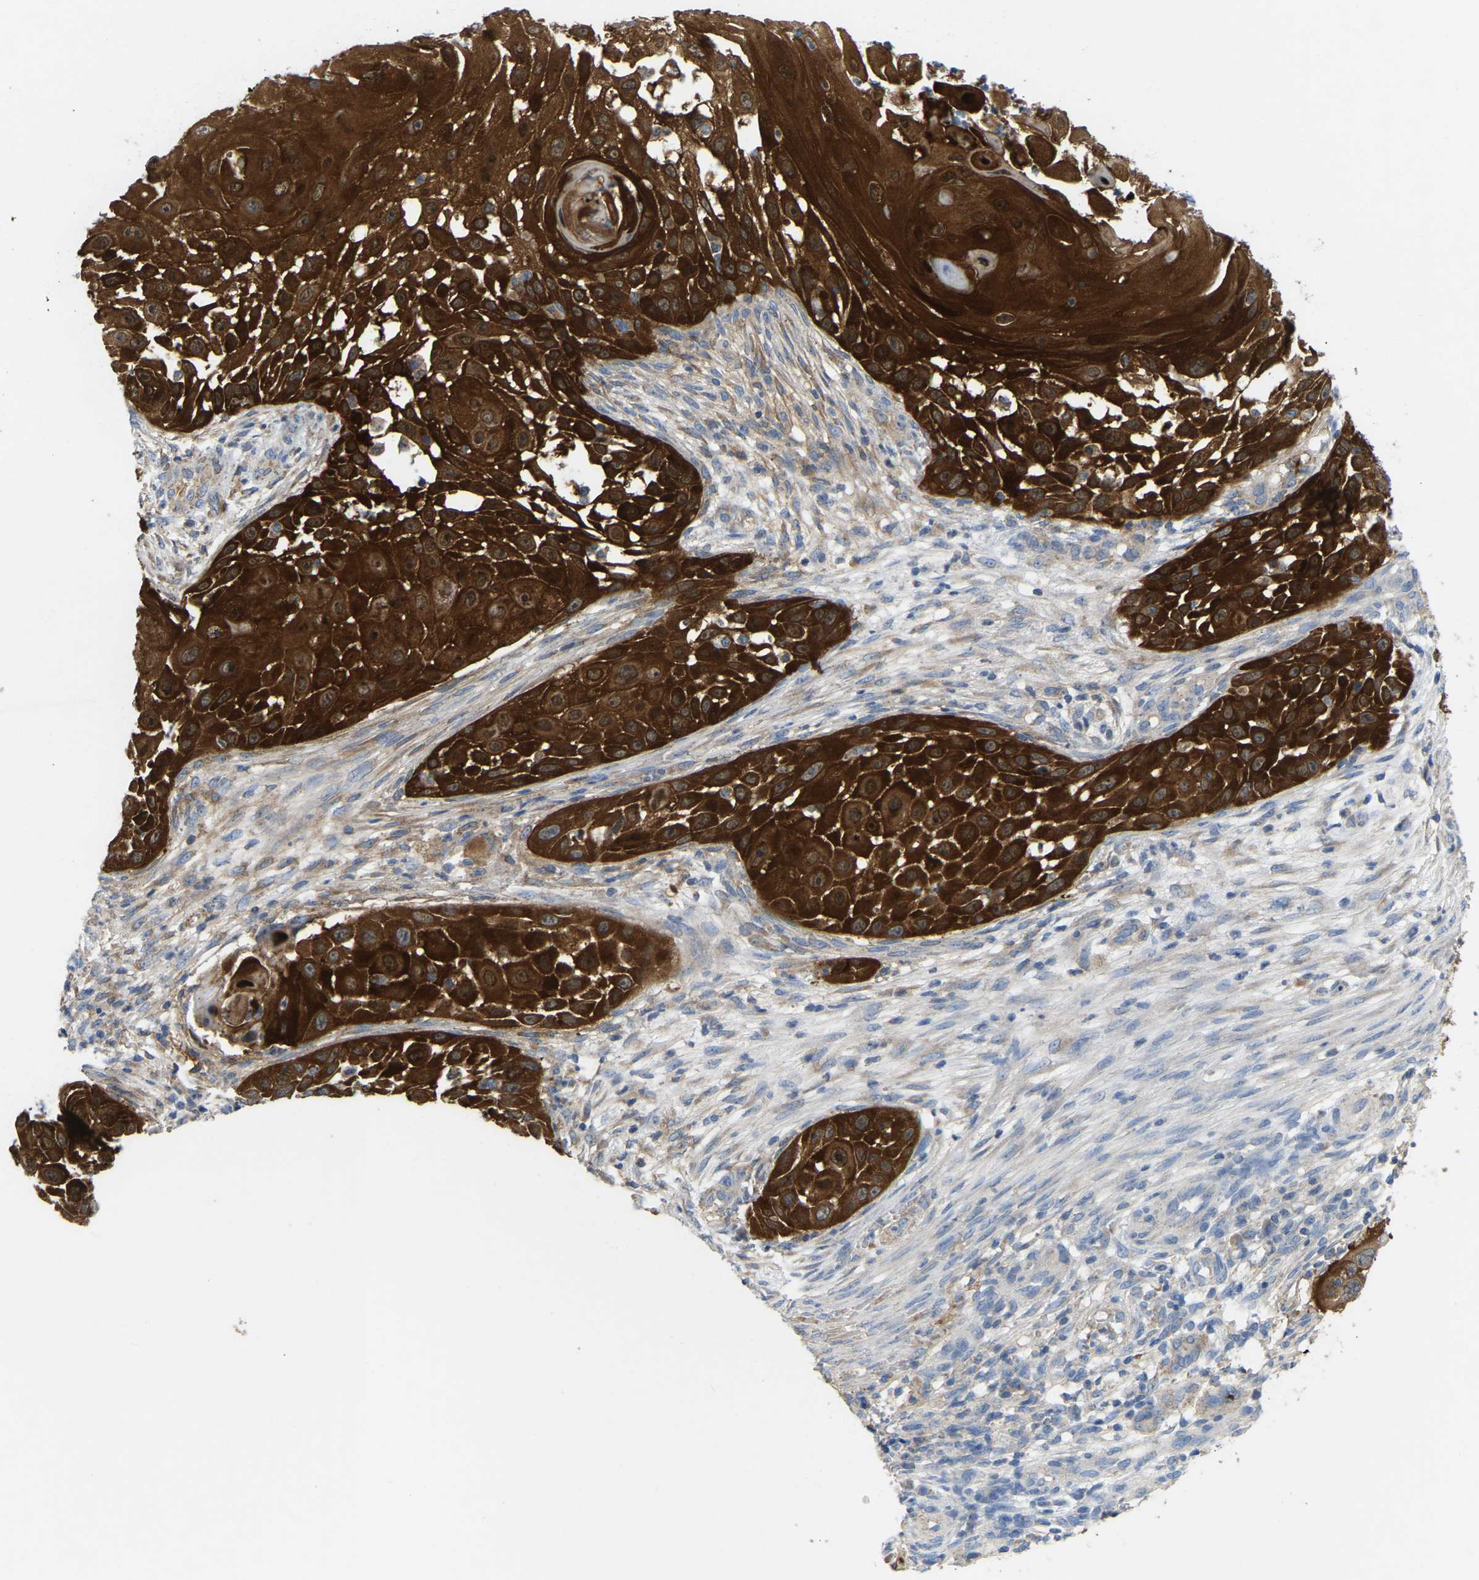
{"staining": {"intensity": "strong", "quantity": ">75%", "location": "cytoplasmic/membranous"}, "tissue": "skin cancer", "cell_type": "Tumor cells", "image_type": "cancer", "snomed": [{"axis": "morphology", "description": "Squamous cell carcinoma, NOS"}, {"axis": "topography", "description": "Skin"}], "caption": "This photomicrograph displays immunohistochemistry staining of squamous cell carcinoma (skin), with high strong cytoplasmic/membranous positivity in approximately >75% of tumor cells.", "gene": "SERPINB5", "patient": {"sex": "female", "age": 44}}